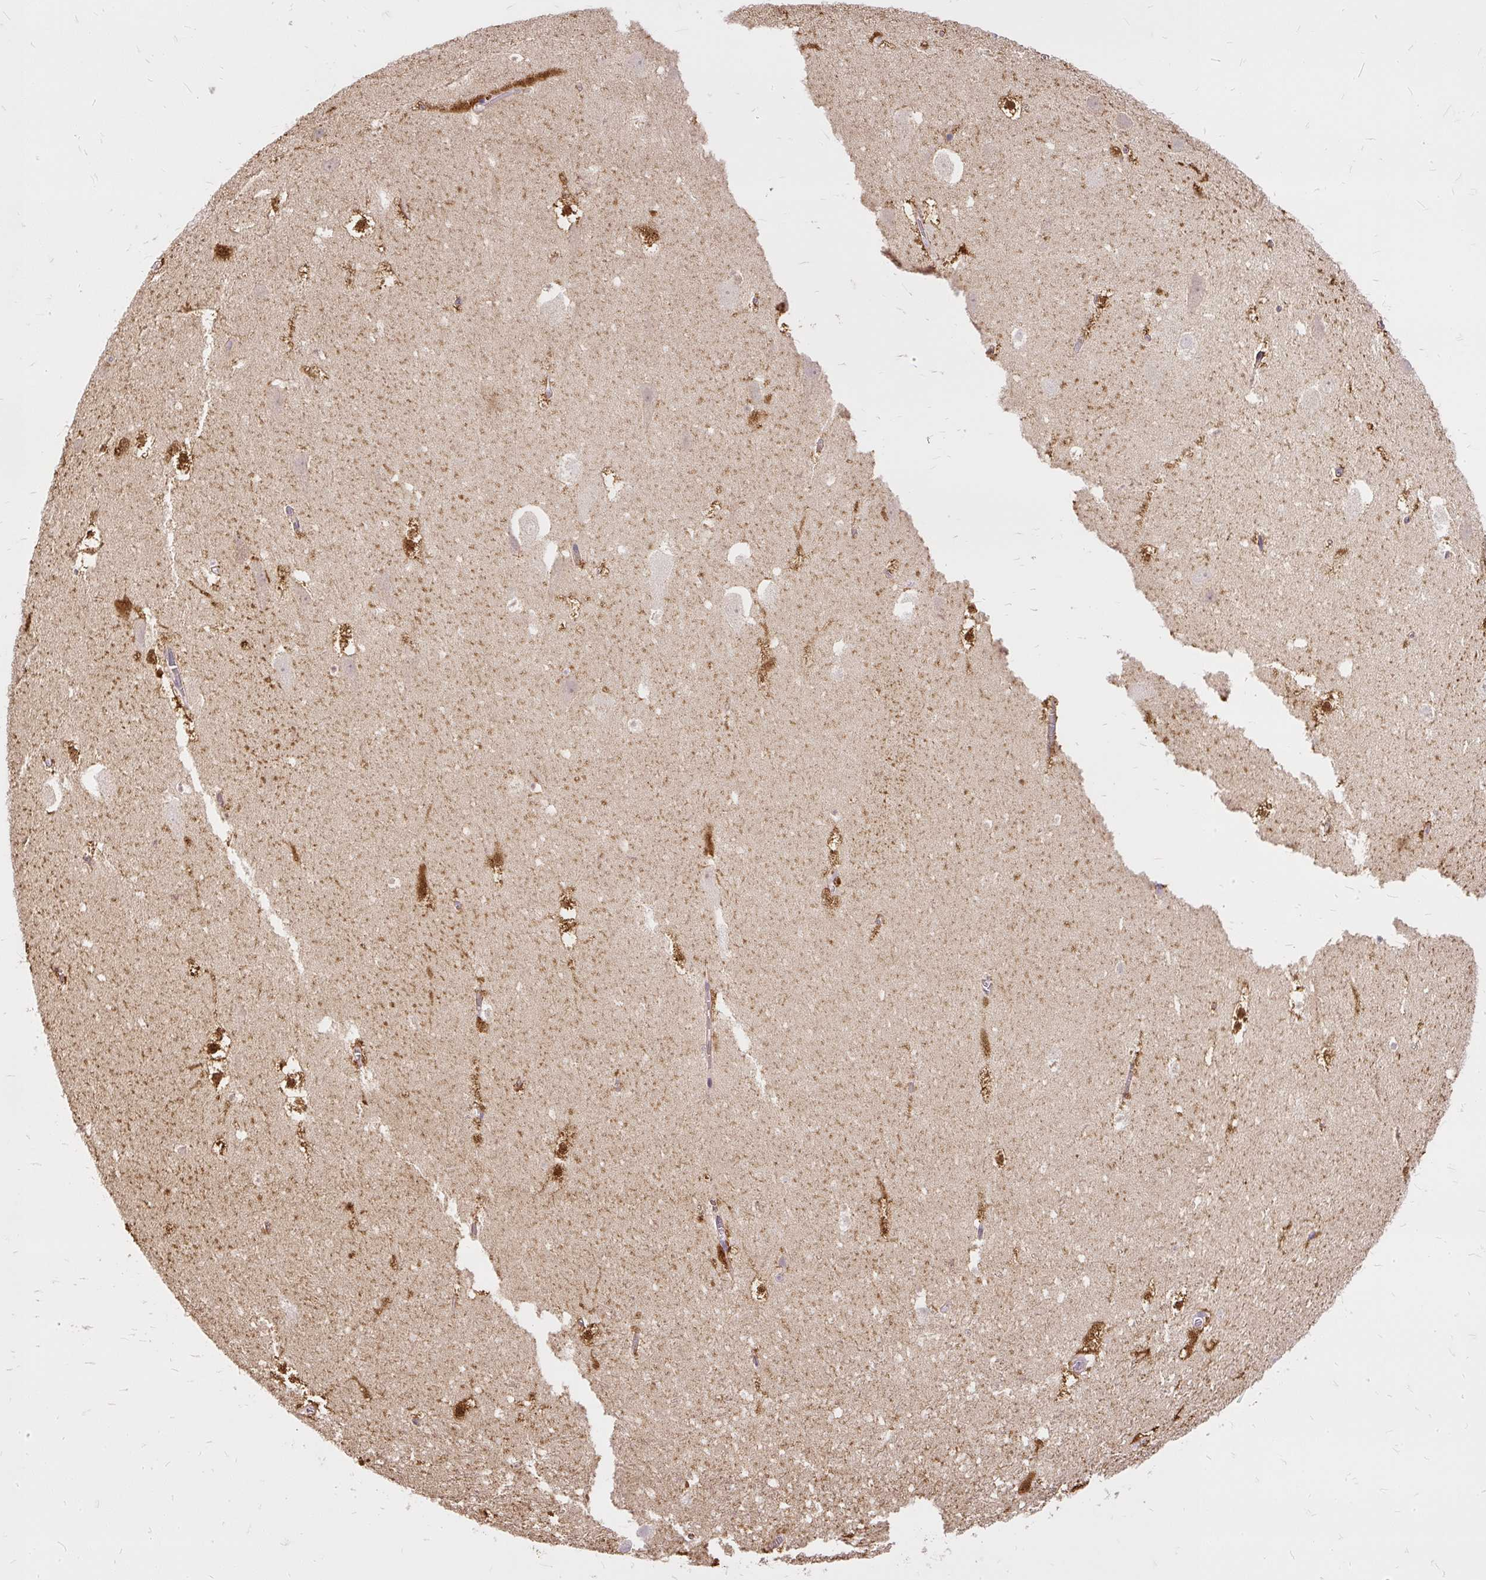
{"staining": {"intensity": "strong", "quantity": "<25%", "location": "cytoplasmic/membranous"}, "tissue": "hippocampus", "cell_type": "Glial cells", "image_type": "normal", "snomed": [{"axis": "morphology", "description": "Normal tissue, NOS"}, {"axis": "topography", "description": "Hippocampus"}], "caption": "Normal hippocampus exhibits strong cytoplasmic/membranous staining in approximately <25% of glial cells.", "gene": "AP5S1", "patient": {"sex": "female", "age": 42}}